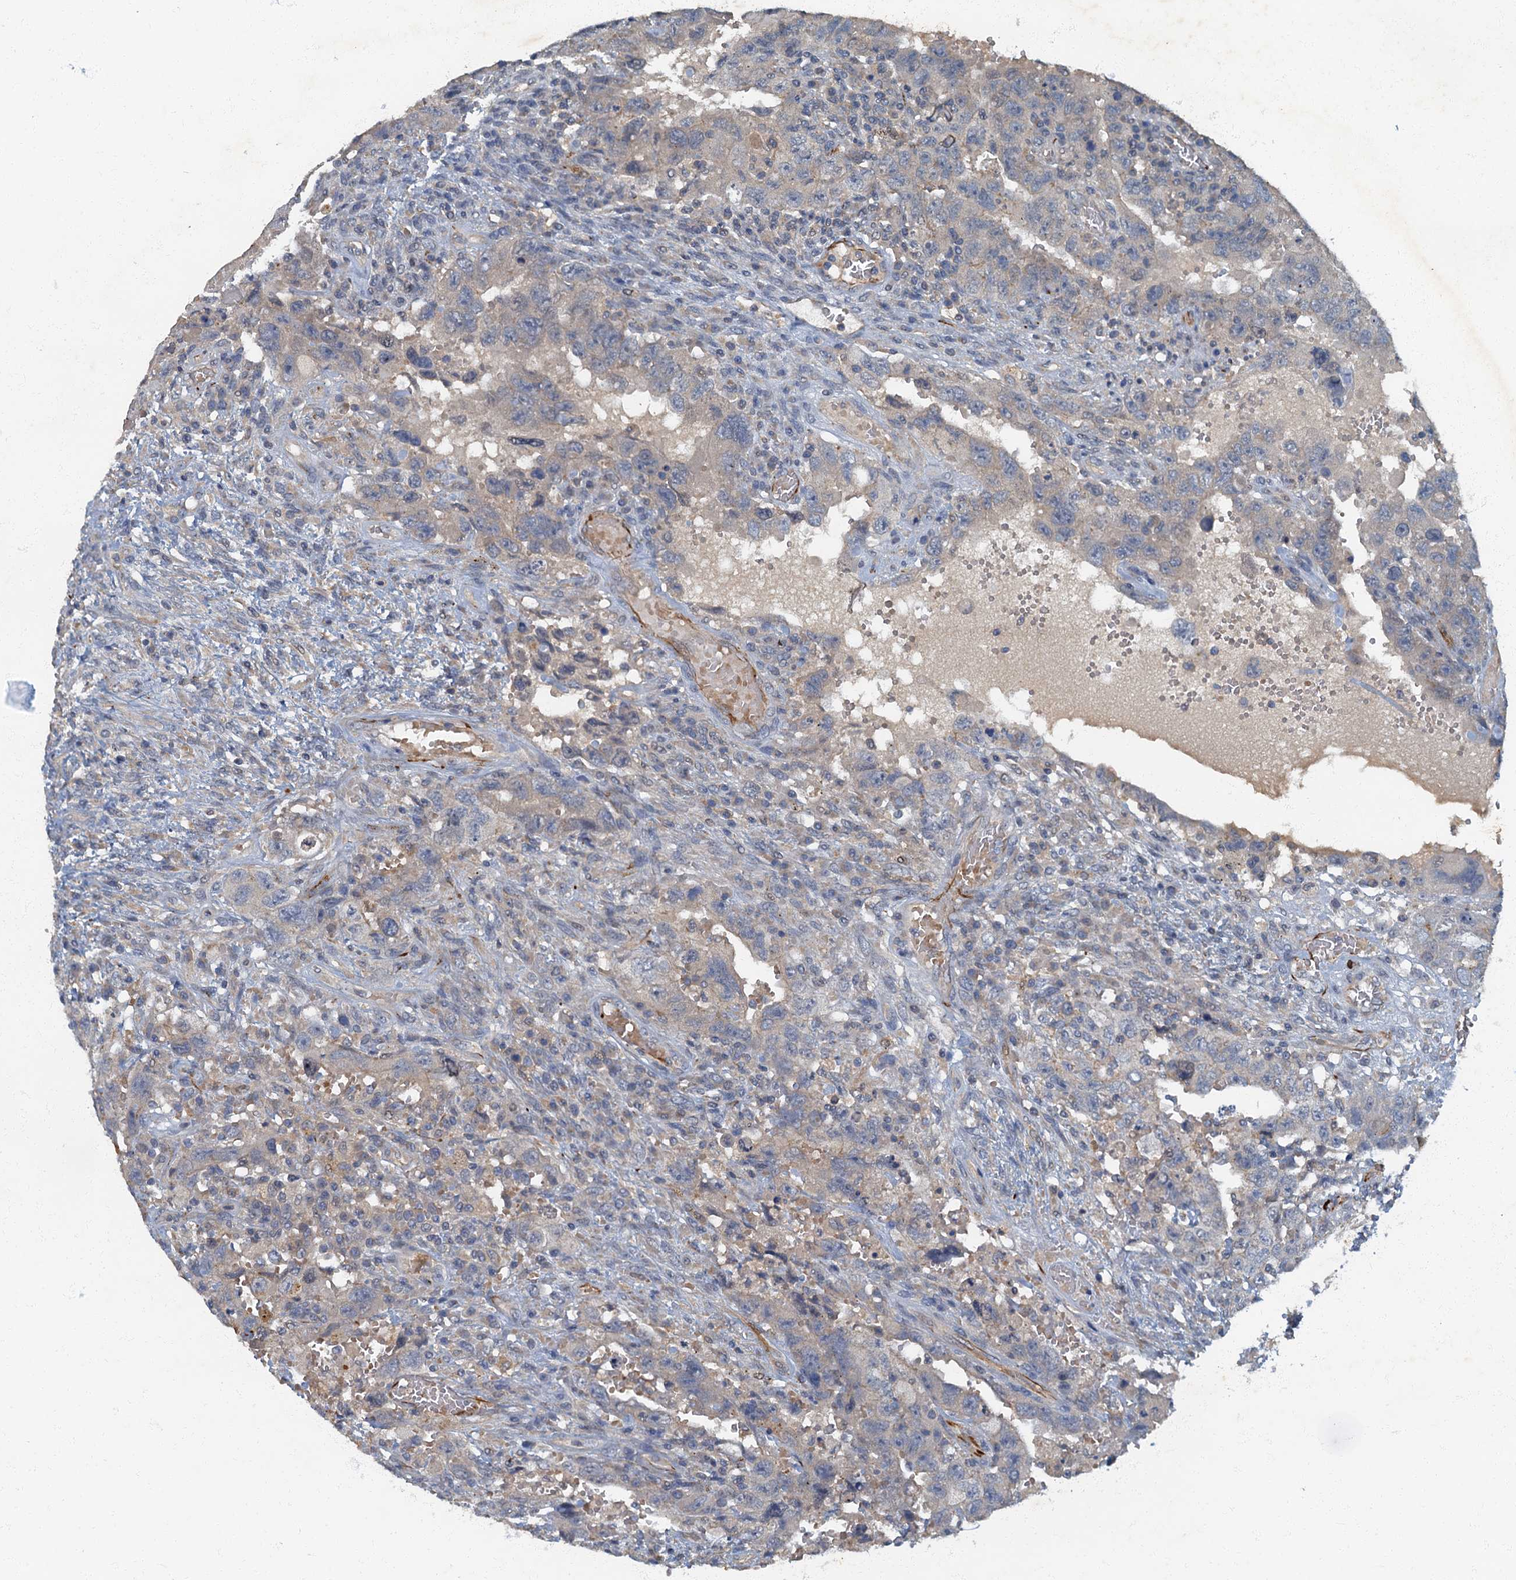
{"staining": {"intensity": "negative", "quantity": "none", "location": "none"}, "tissue": "testis cancer", "cell_type": "Tumor cells", "image_type": "cancer", "snomed": [{"axis": "morphology", "description": "Carcinoma, Embryonal, NOS"}, {"axis": "topography", "description": "Testis"}], "caption": "The photomicrograph shows no significant staining in tumor cells of testis embryonal carcinoma.", "gene": "ARL11", "patient": {"sex": "male", "age": 26}}